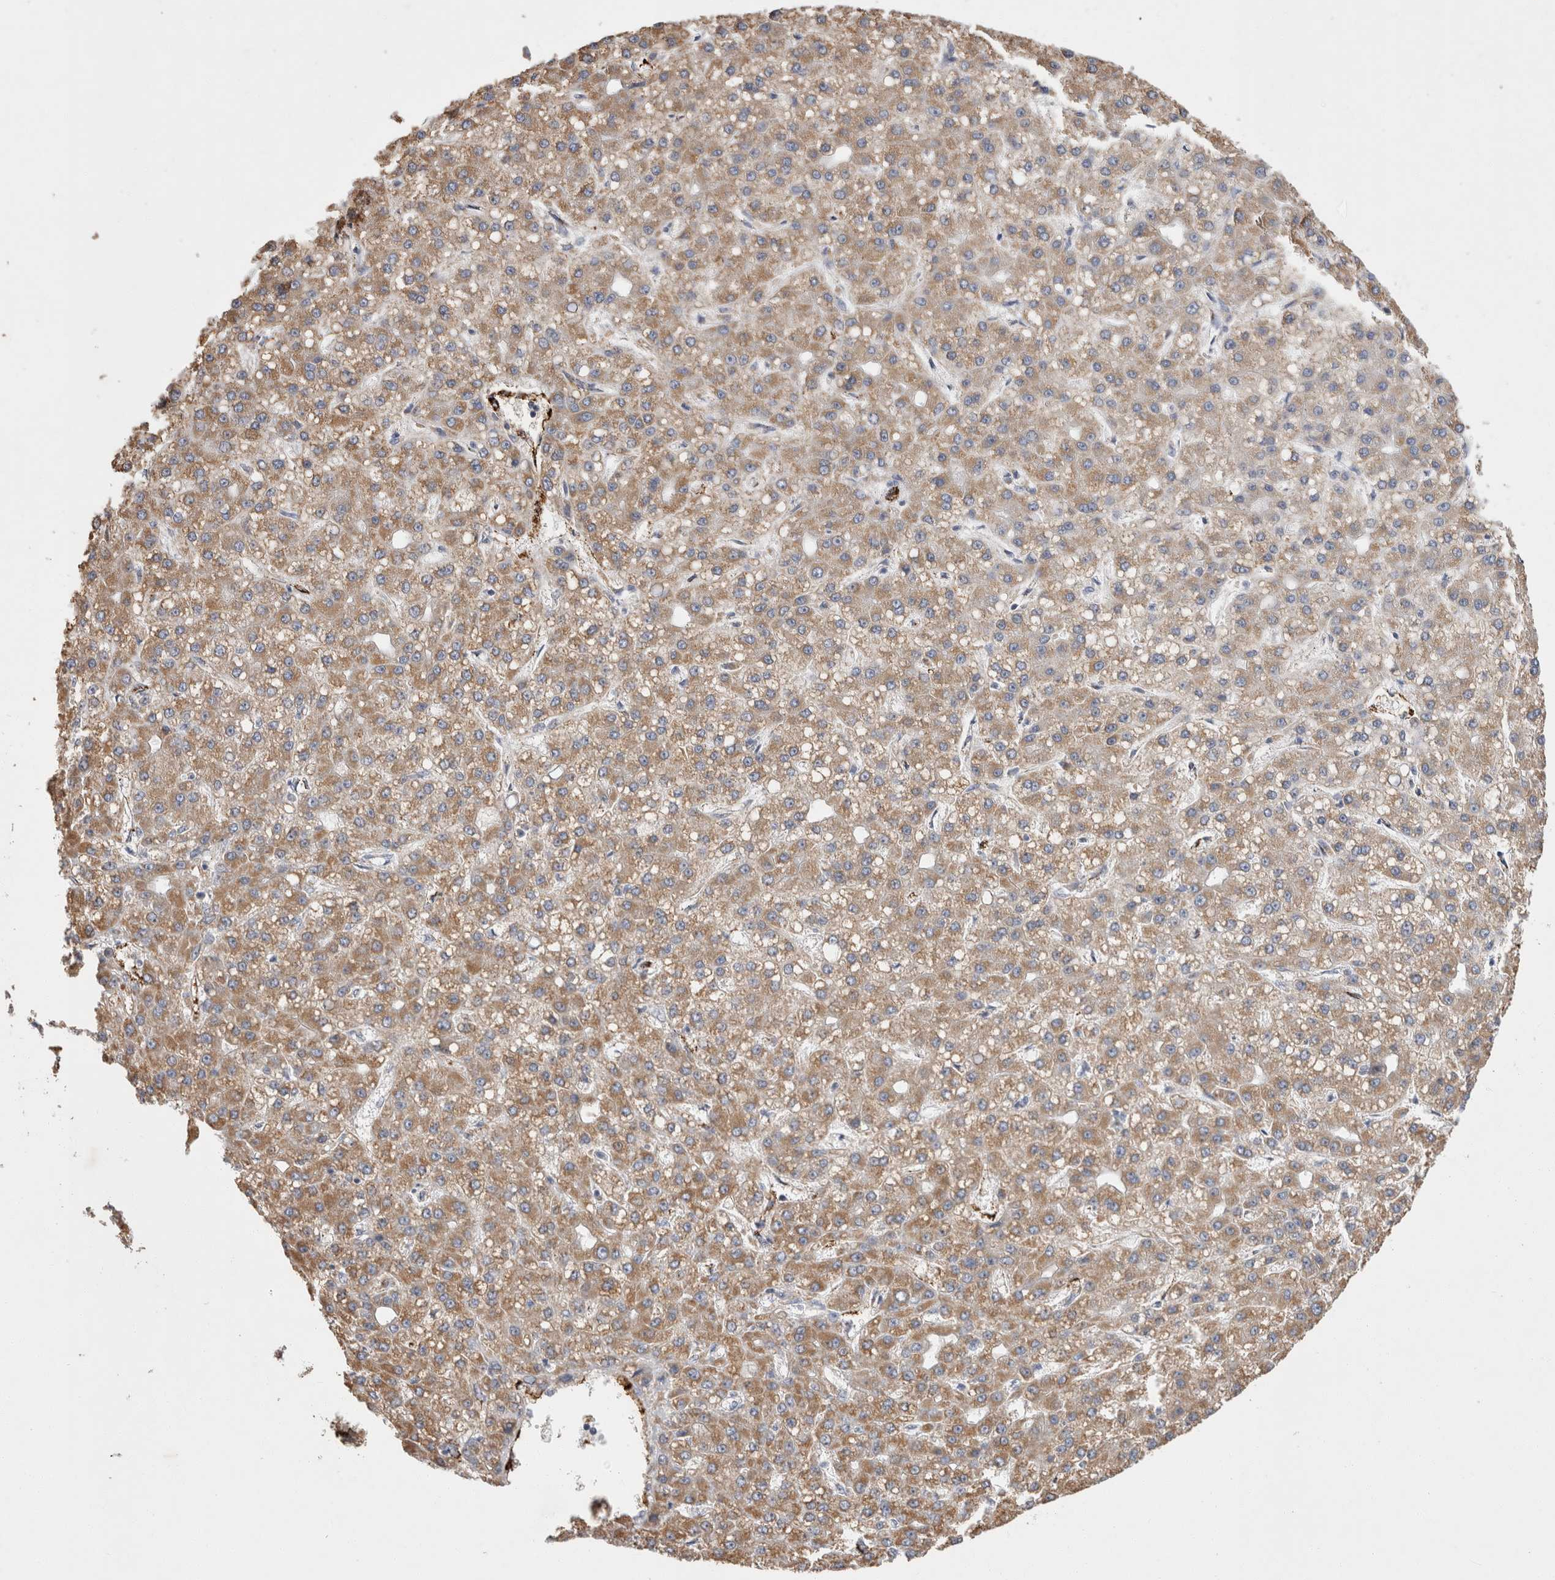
{"staining": {"intensity": "moderate", "quantity": ">75%", "location": "cytoplasmic/membranous"}, "tissue": "liver cancer", "cell_type": "Tumor cells", "image_type": "cancer", "snomed": [{"axis": "morphology", "description": "Carcinoma, Hepatocellular, NOS"}, {"axis": "topography", "description": "Liver"}], "caption": "Immunohistochemistry micrograph of liver cancer (hepatocellular carcinoma) stained for a protein (brown), which reveals medium levels of moderate cytoplasmic/membranous expression in approximately >75% of tumor cells.", "gene": "IARS2", "patient": {"sex": "male", "age": 67}}